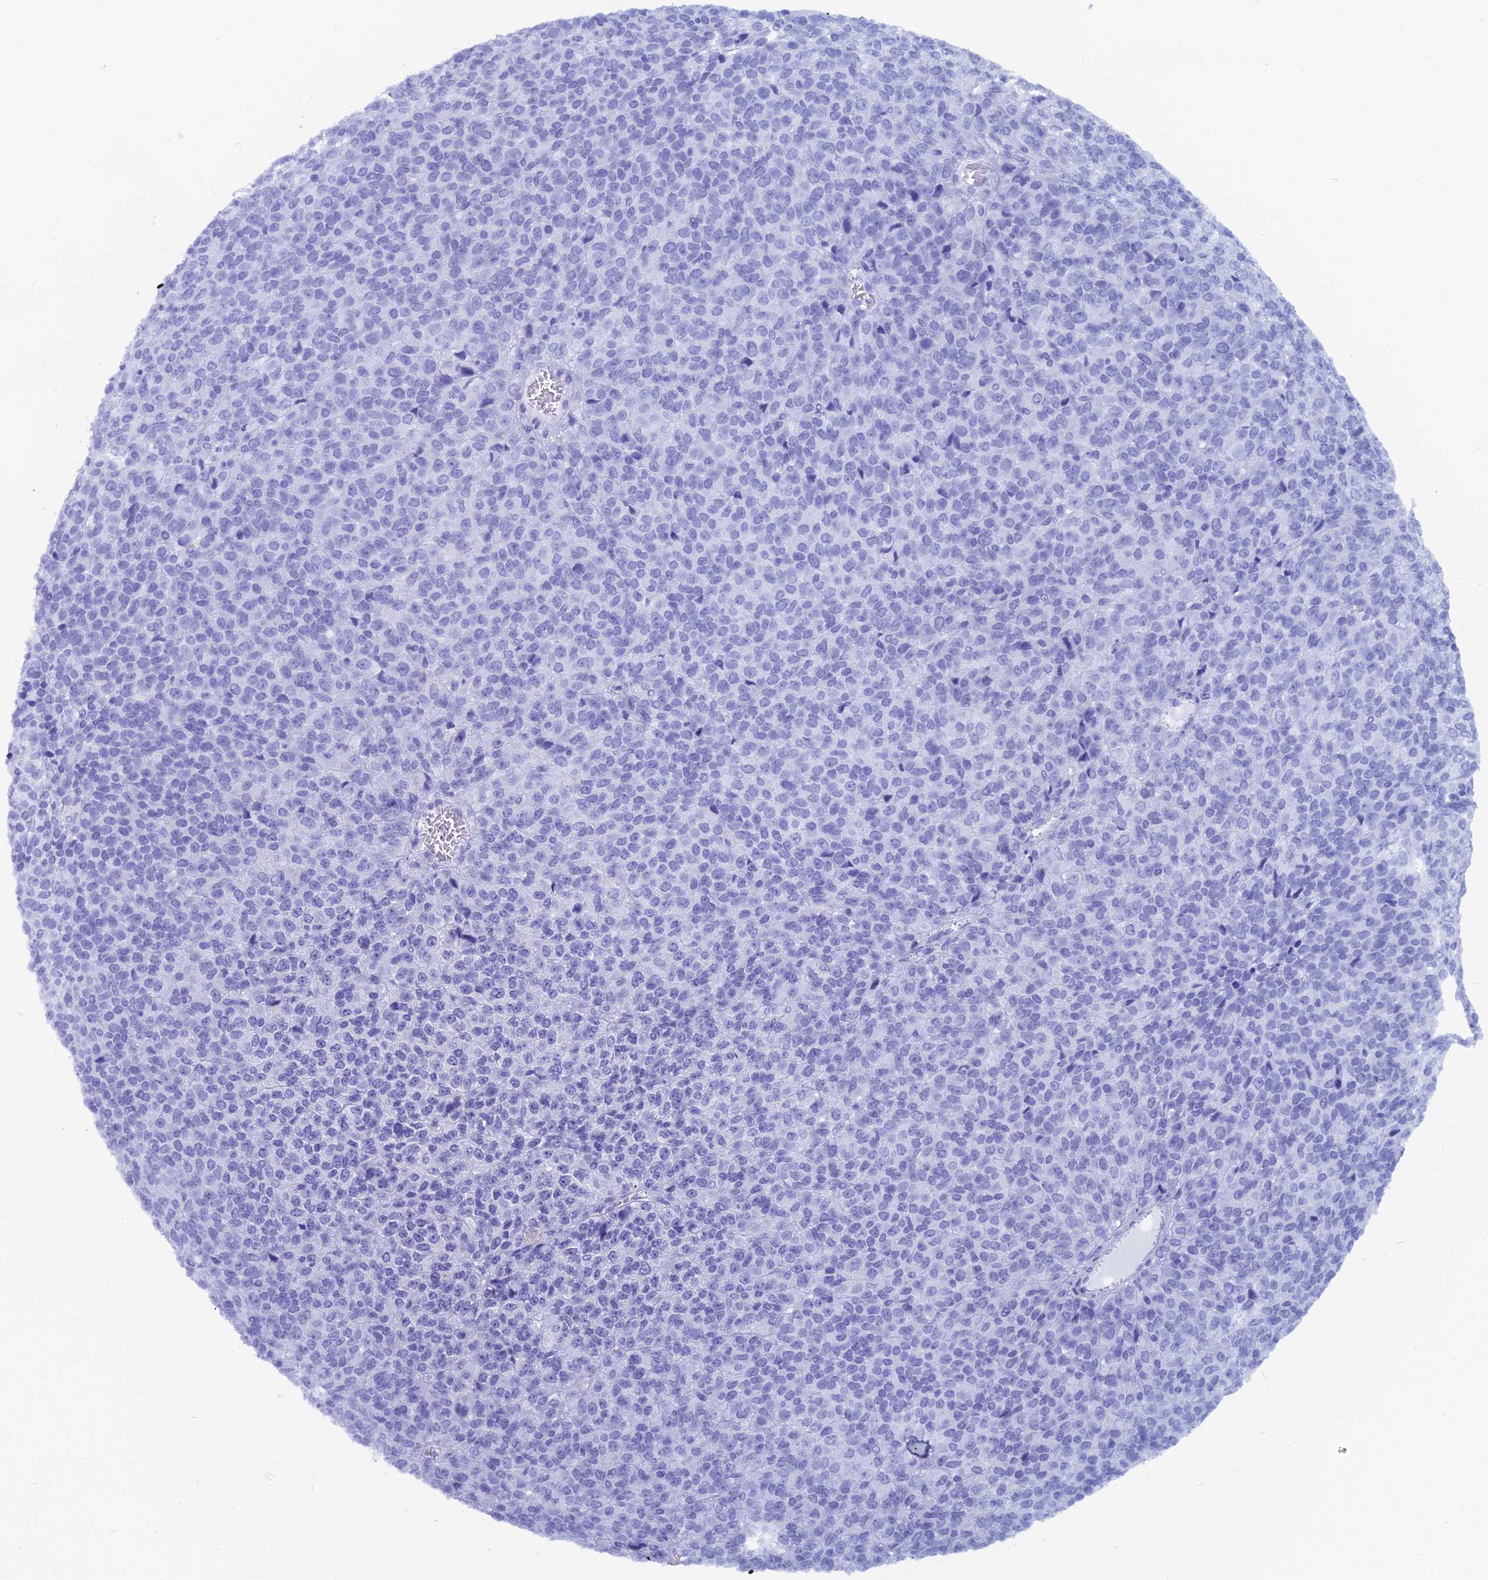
{"staining": {"intensity": "negative", "quantity": "none", "location": "none"}, "tissue": "melanoma", "cell_type": "Tumor cells", "image_type": "cancer", "snomed": [{"axis": "morphology", "description": "Malignant melanoma, Metastatic site"}, {"axis": "topography", "description": "Brain"}], "caption": "This image is of melanoma stained with immunohistochemistry (IHC) to label a protein in brown with the nuclei are counter-stained blue. There is no positivity in tumor cells. (Immunohistochemistry (ihc), brightfield microscopy, high magnification).", "gene": "CAPS", "patient": {"sex": "female", "age": 56}}